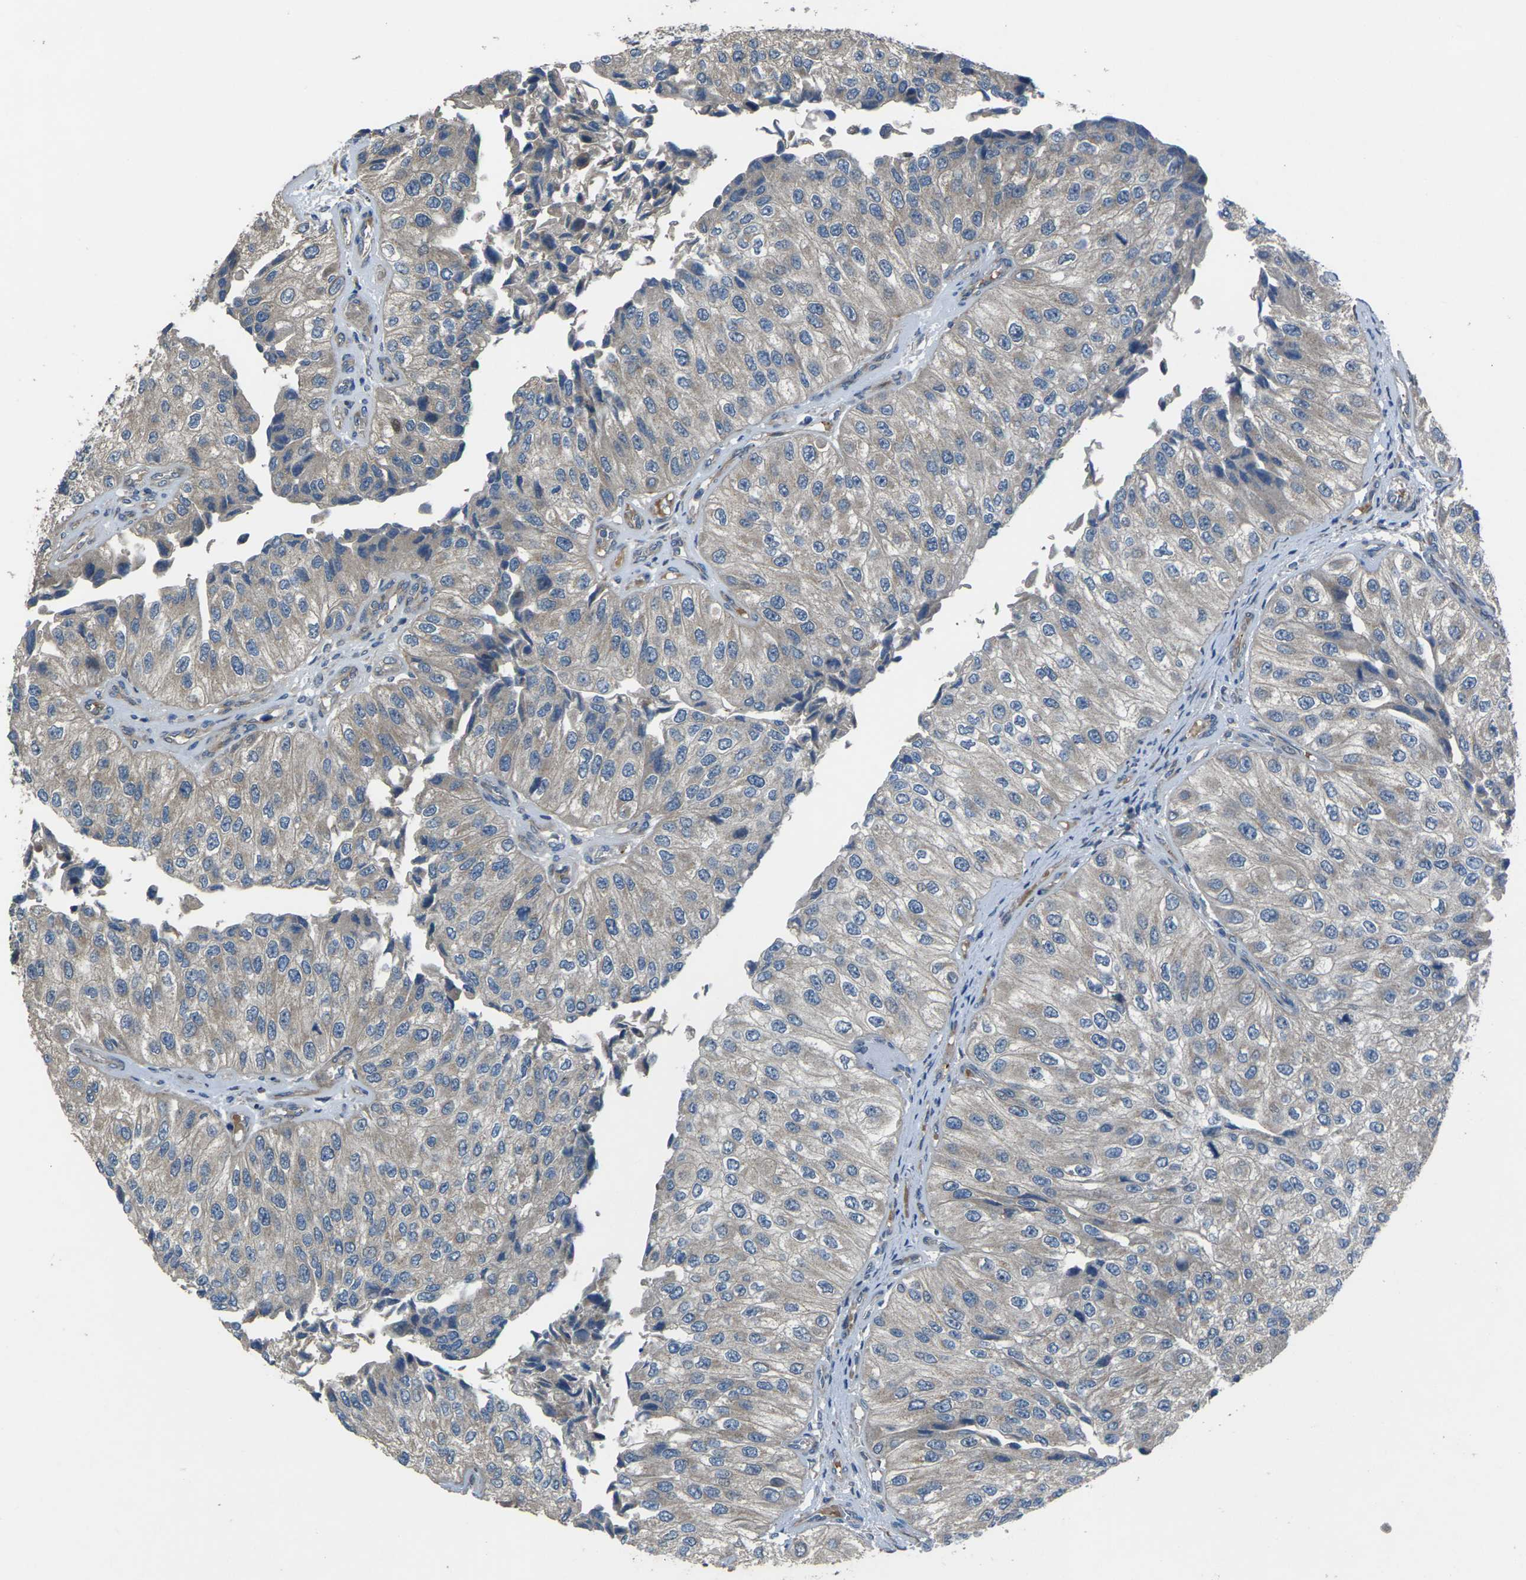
{"staining": {"intensity": "weak", "quantity": "<25%", "location": "cytoplasmic/membranous"}, "tissue": "urothelial cancer", "cell_type": "Tumor cells", "image_type": "cancer", "snomed": [{"axis": "morphology", "description": "Urothelial carcinoma, High grade"}, {"axis": "topography", "description": "Kidney"}, {"axis": "topography", "description": "Urinary bladder"}], "caption": "Tumor cells are negative for protein expression in human urothelial cancer. (Brightfield microscopy of DAB immunohistochemistry at high magnification).", "gene": "EDNRA", "patient": {"sex": "male", "age": 77}}